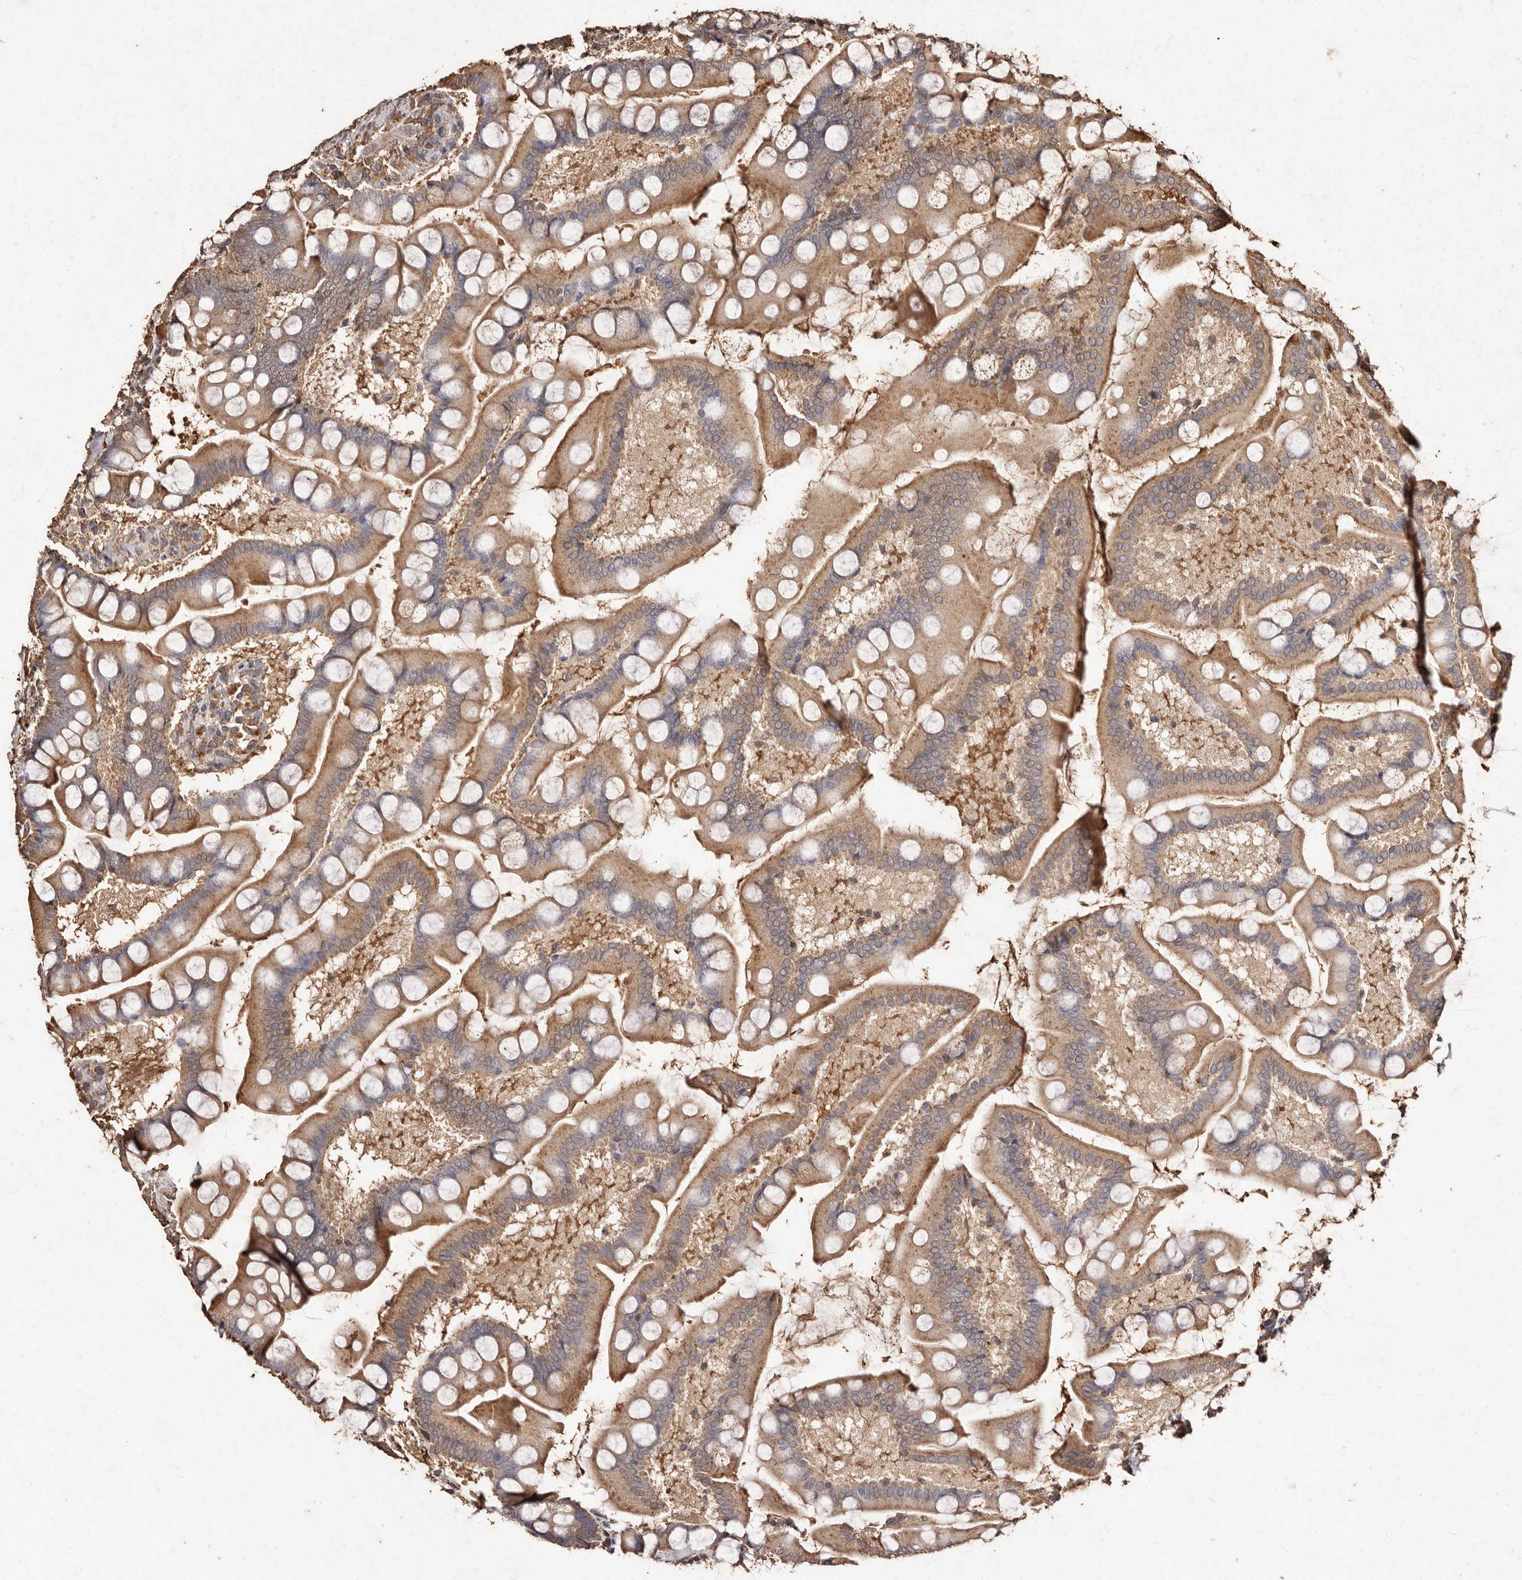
{"staining": {"intensity": "moderate", "quantity": ">75%", "location": "cytoplasmic/membranous"}, "tissue": "small intestine", "cell_type": "Glandular cells", "image_type": "normal", "snomed": [{"axis": "morphology", "description": "Normal tissue, NOS"}, {"axis": "topography", "description": "Small intestine"}], "caption": "Immunohistochemical staining of unremarkable small intestine displays >75% levels of moderate cytoplasmic/membranous protein expression in approximately >75% of glandular cells.", "gene": "FARS2", "patient": {"sex": "male", "age": 41}}